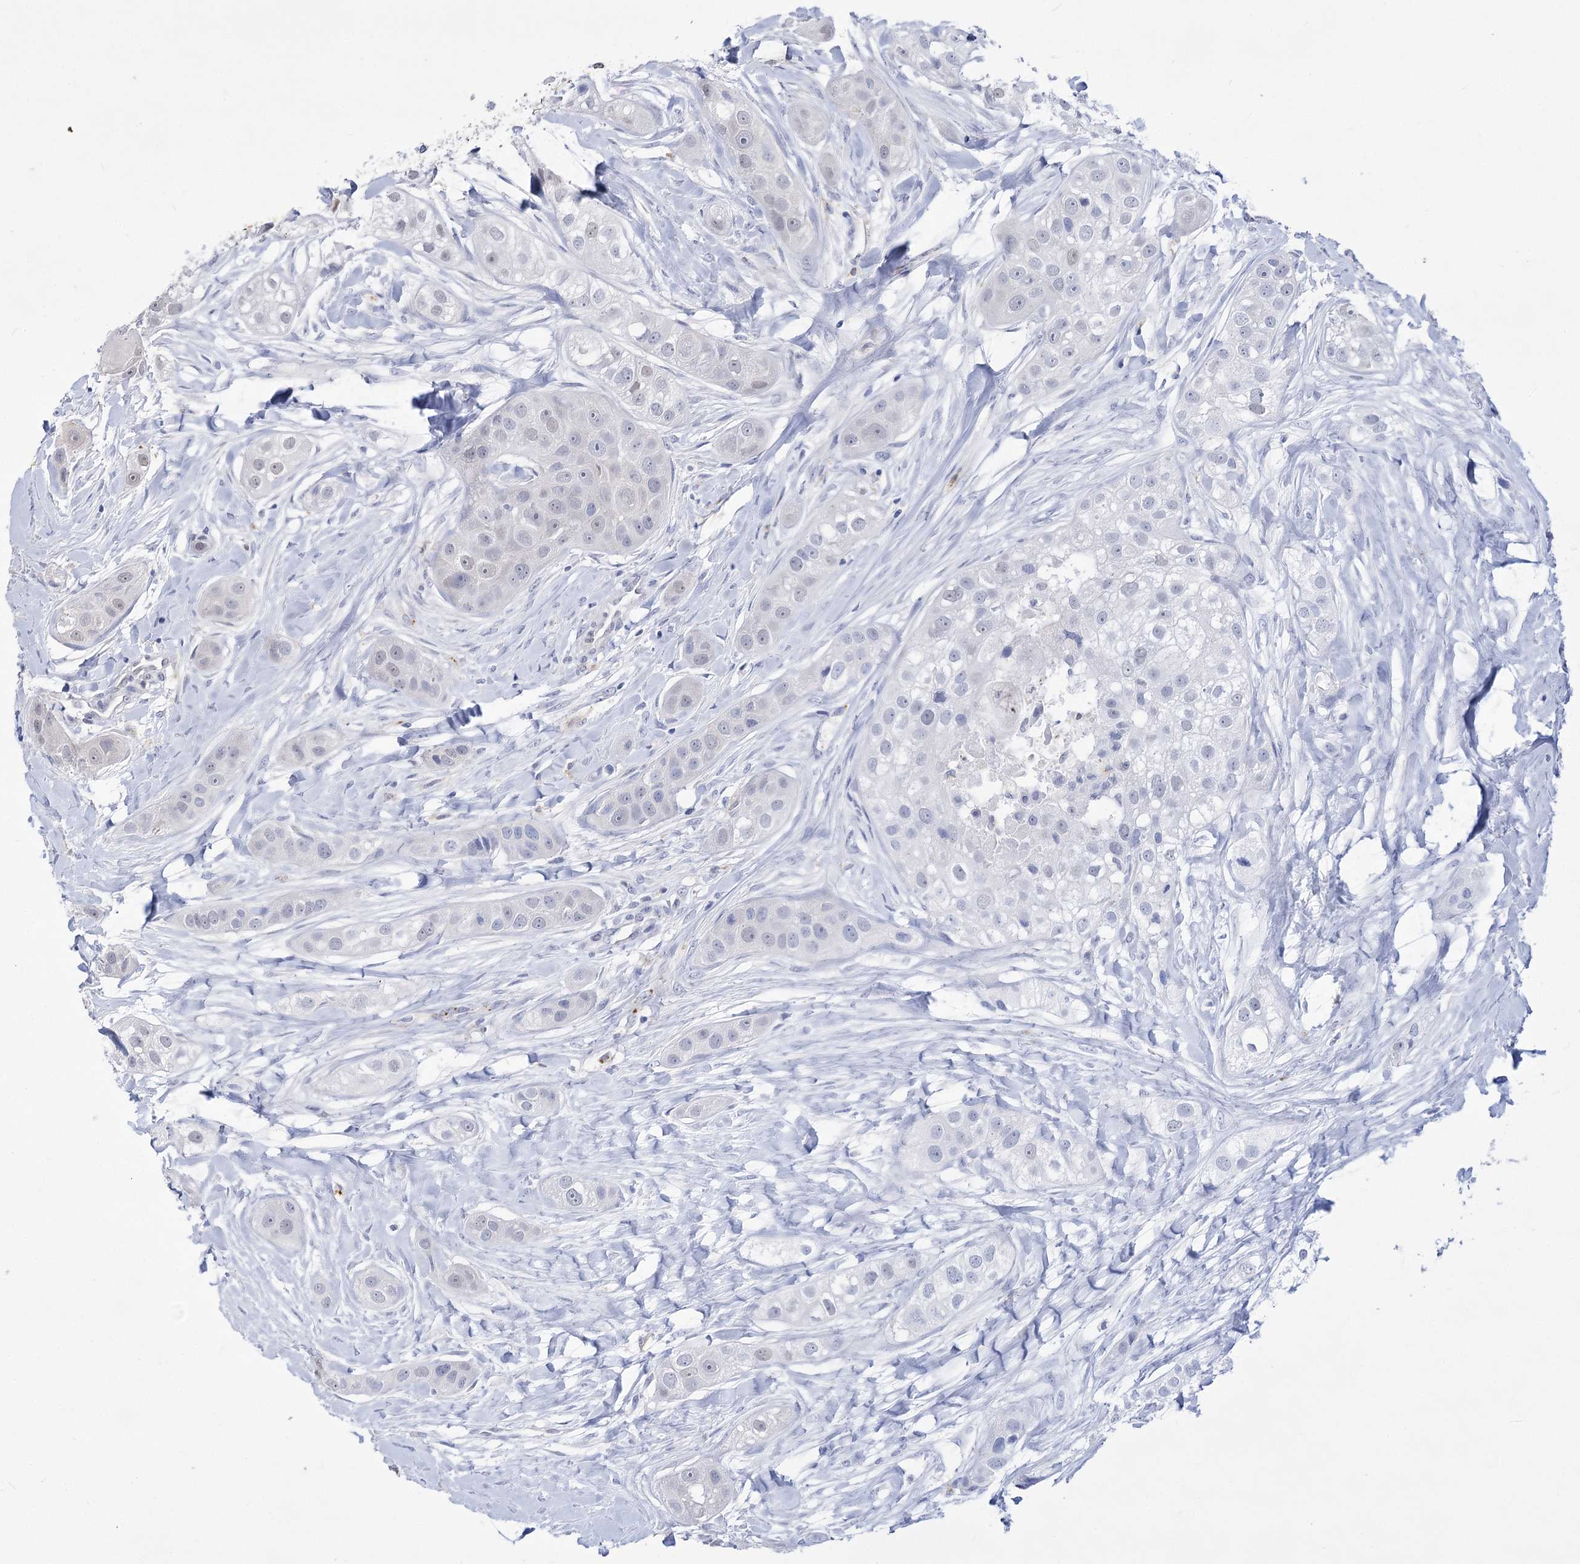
{"staining": {"intensity": "negative", "quantity": "none", "location": "none"}, "tissue": "head and neck cancer", "cell_type": "Tumor cells", "image_type": "cancer", "snomed": [{"axis": "morphology", "description": "Normal tissue, NOS"}, {"axis": "morphology", "description": "Squamous cell carcinoma, NOS"}, {"axis": "topography", "description": "Skeletal muscle"}, {"axis": "topography", "description": "Head-Neck"}], "caption": "The IHC photomicrograph has no significant staining in tumor cells of head and neck cancer (squamous cell carcinoma) tissue.", "gene": "SIAE", "patient": {"sex": "male", "age": 51}}